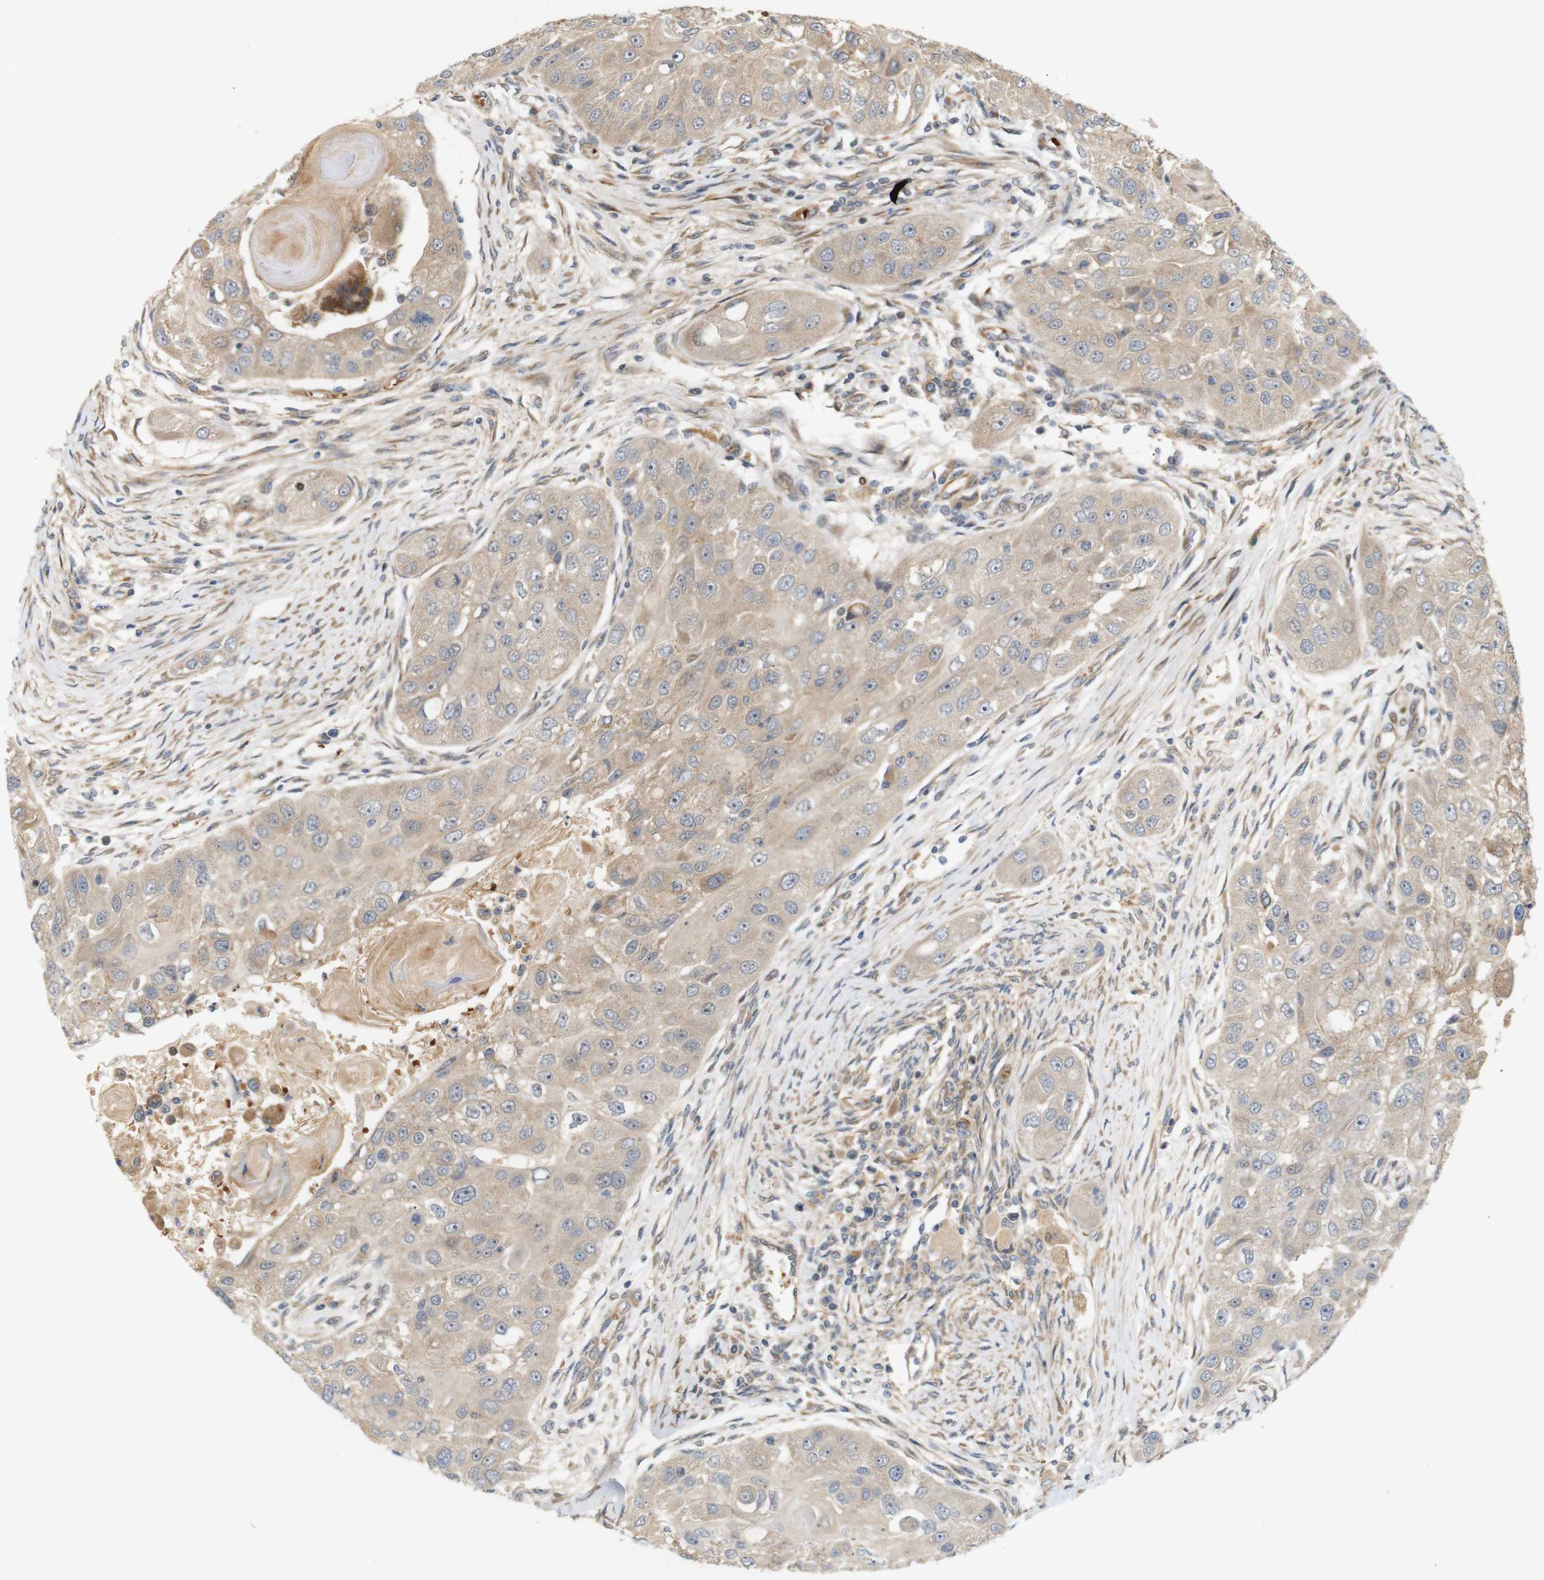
{"staining": {"intensity": "weak", "quantity": ">75%", "location": "cytoplasmic/membranous"}, "tissue": "head and neck cancer", "cell_type": "Tumor cells", "image_type": "cancer", "snomed": [{"axis": "morphology", "description": "Normal tissue, NOS"}, {"axis": "morphology", "description": "Squamous cell carcinoma, NOS"}, {"axis": "topography", "description": "Skeletal muscle"}, {"axis": "topography", "description": "Head-Neck"}], "caption": "Tumor cells reveal weak cytoplasmic/membranous staining in approximately >75% of cells in squamous cell carcinoma (head and neck). (brown staining indicates protein expression, while blue staining denotes nuclei).", "gene": "RPTOR", "patient": {"sex": "male", "age": 51}}